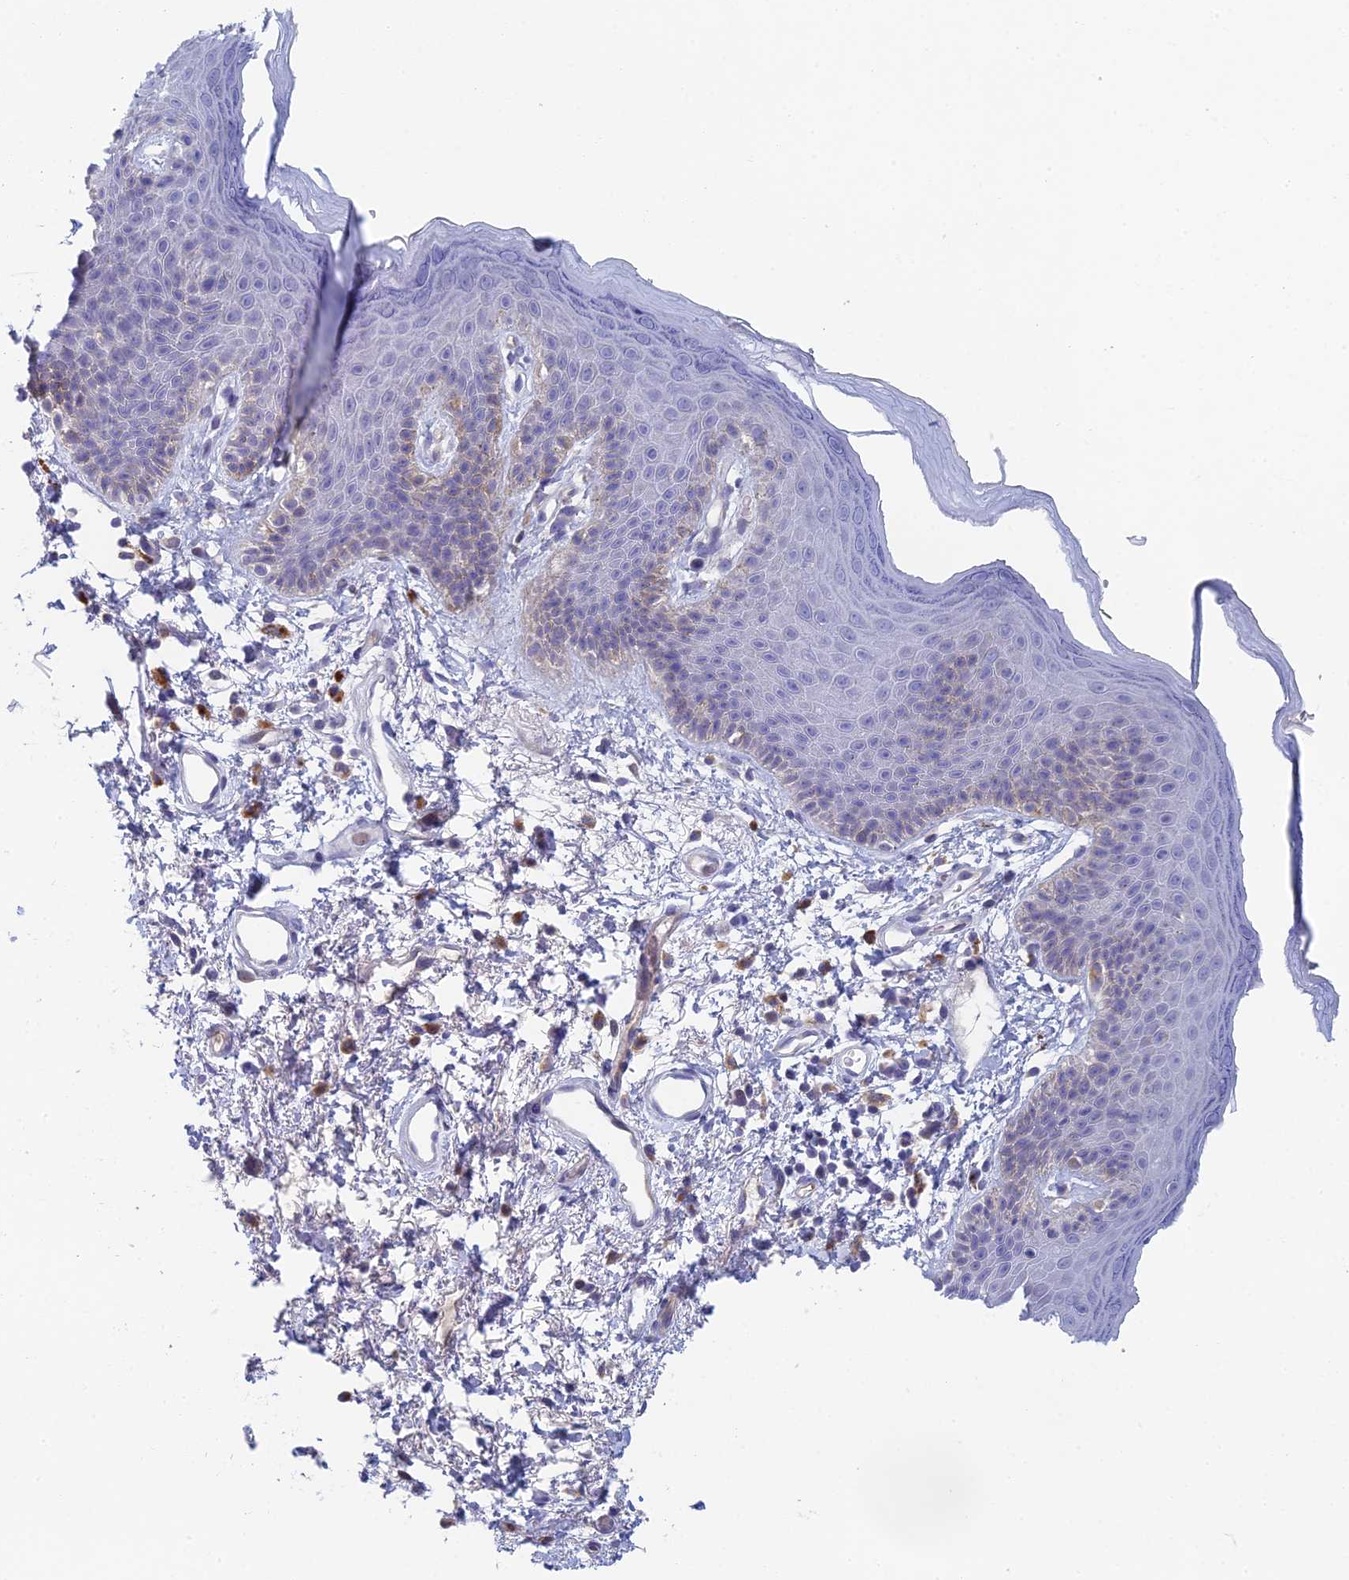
{"staining": {"intensity": "weak", "quantity": "<25%", "location": "cytoplasmic/membranous"}, "tissue": "skin", "cell_type": "Epidermal cells", "image_type": "normal", "snomed": [{"axis": "morphology", "description": "Normal tissue, NOS"}, {"axis": "topography", "description": "Anal"}], "caption": "Immunohistochemical staining of benign human skin demonstrates no significant expression in epidermal cells. (DAB (3,3'-diaminobenzidine) immunohistochemistry visualized using brightfield microscopy, high magnification).", "gene": "FERD3L", "patient": {"sex": "female", "age": 46}}